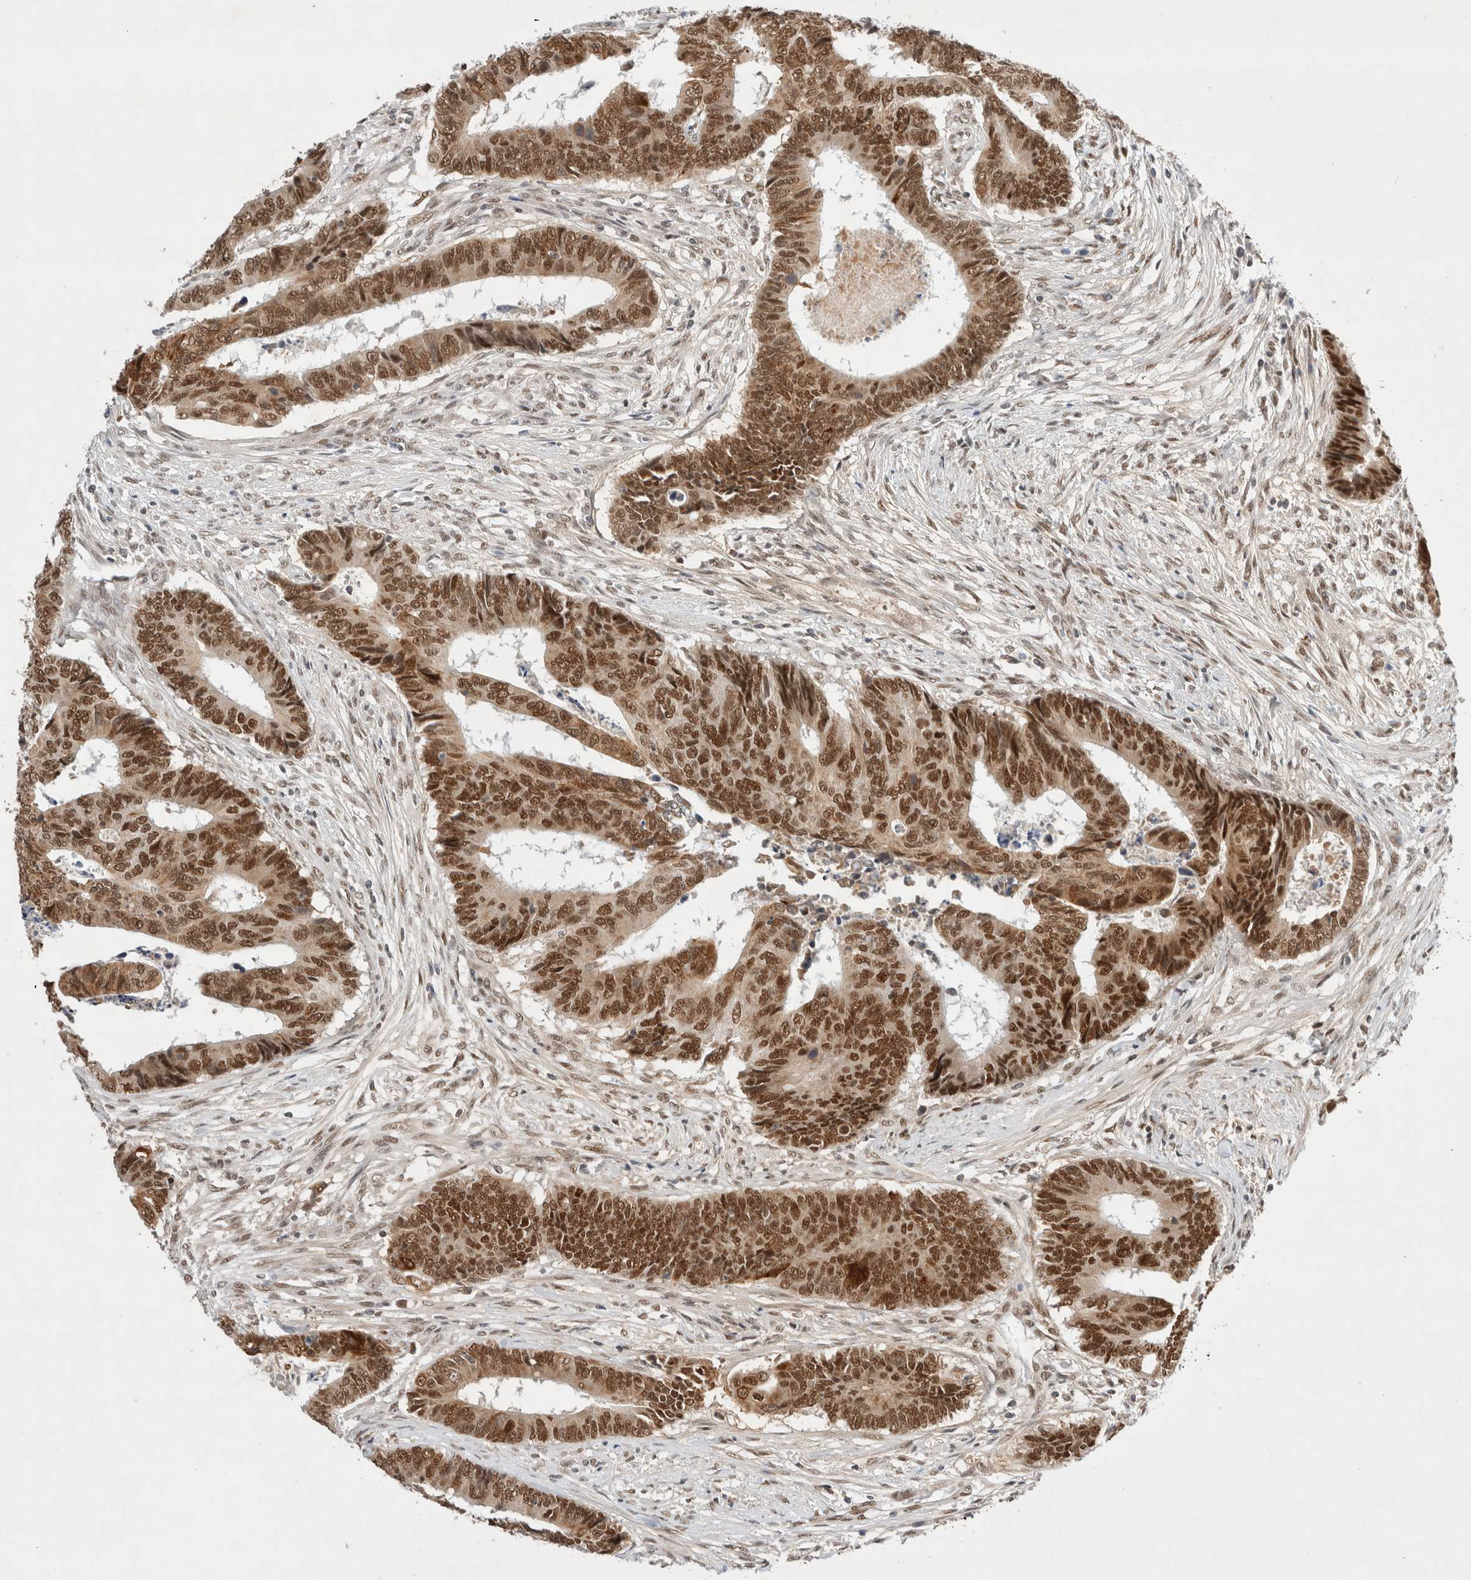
{"staining": {"intensity": "strong", "quantity": ">75%", "location": "cytoplasmic/membranous,nuclear"}, "tissue": "colorectal cancer", "cell_type": "Tumor cells", "image_type": "cancer", "snomed": [{"axis": "morphology", "description": "Adenocarcinoma, NOS"}, {"axis": "topography", "description": "Rectum"}], "caption": "Colorectal cancer stained for a protein (brown) shows strong cytoplasmic/membranous and nuclear positive staining in approximately >75% of tumor cells.", "gene": "GTF2I", "patient": {"sex": "male", "age": 84}}